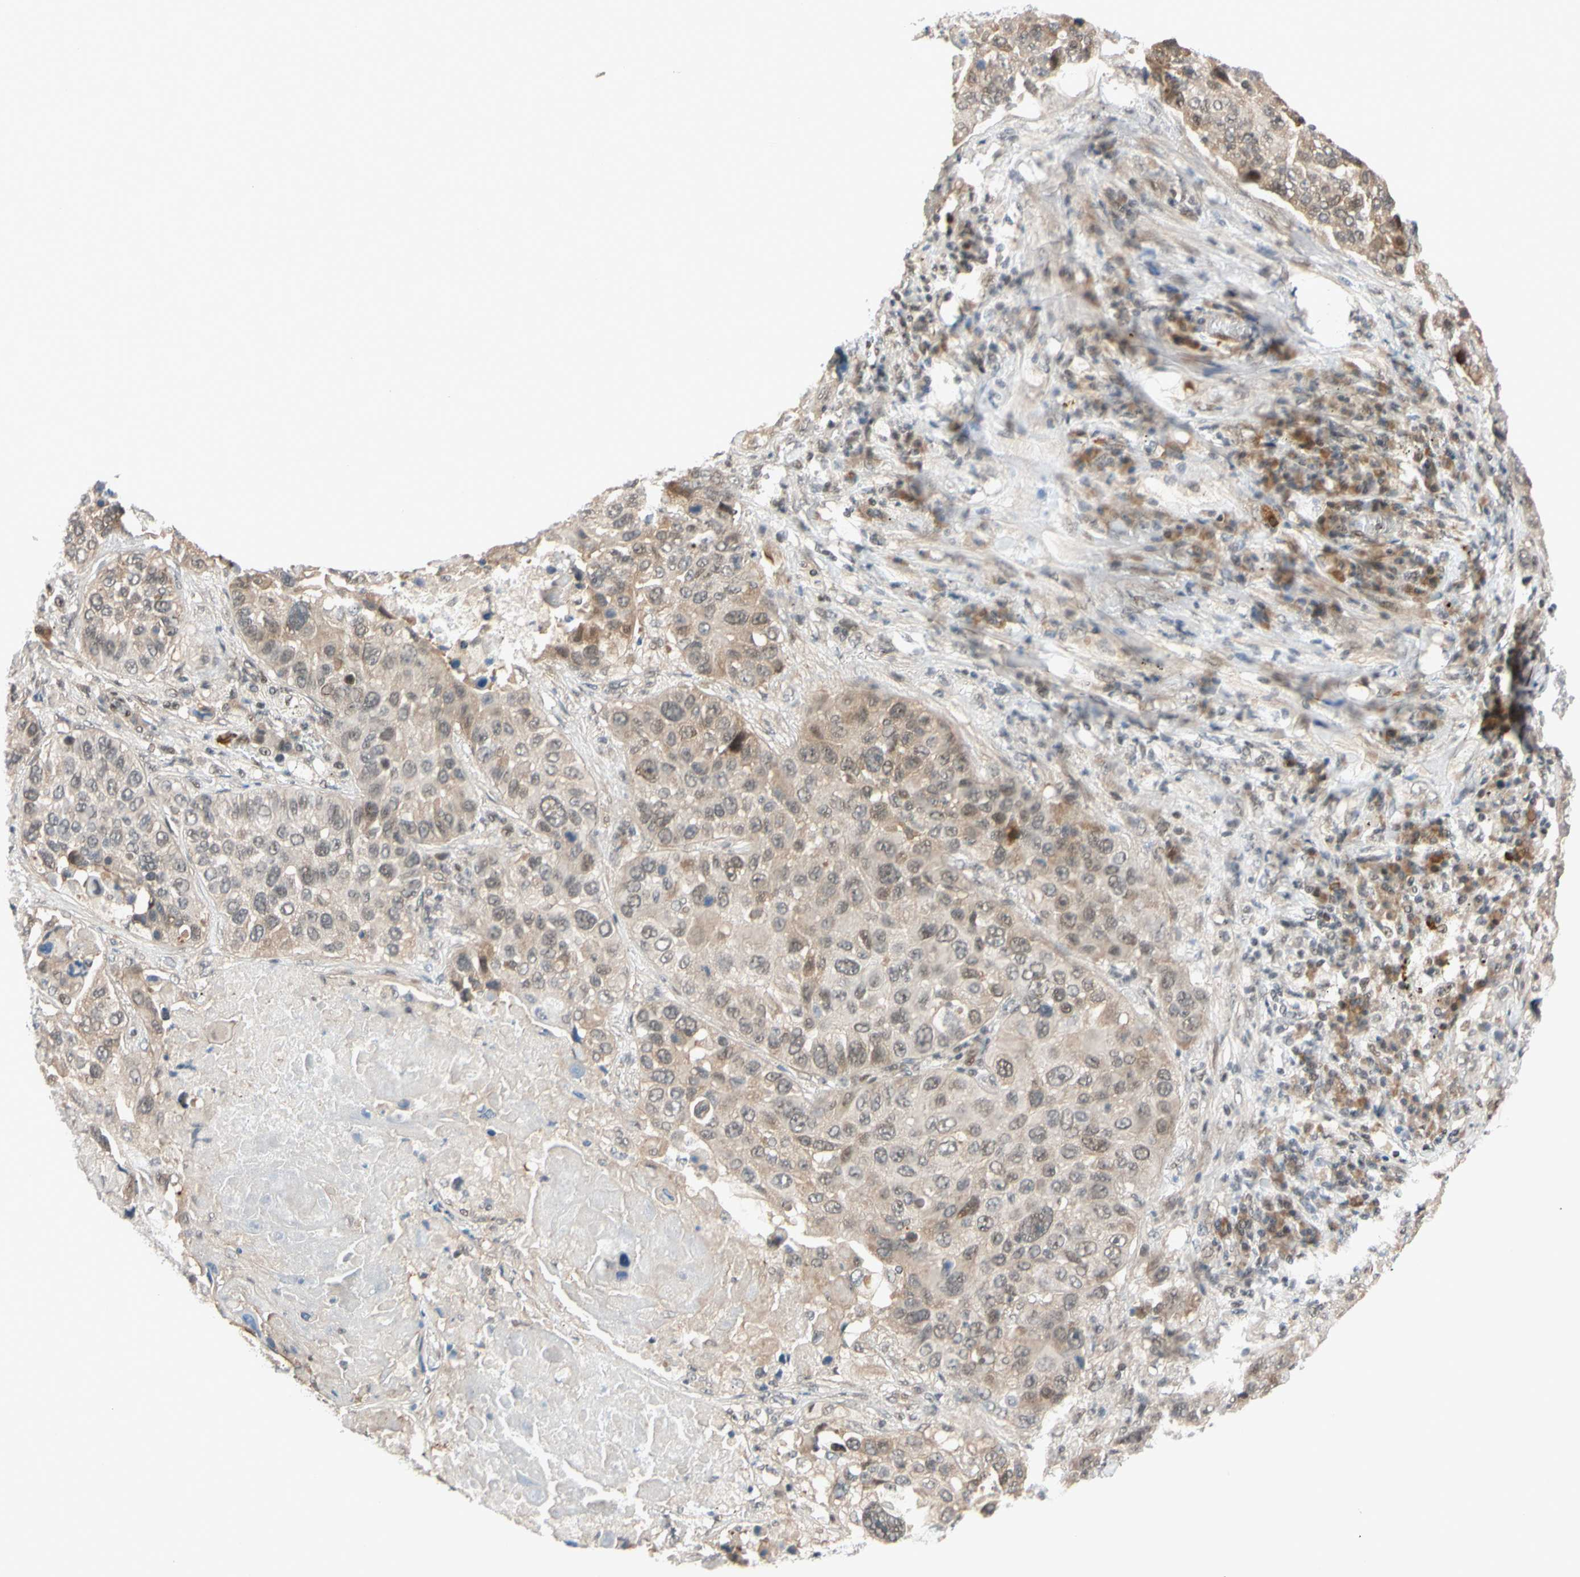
{"staining": {"intensity": "weak", "quantity": ">75%", "location": "cytoplasmic/membranous,nuclear"}, "tissue": "lung cancer", "cell_type": "Tumor cells", "image_type": "cancer", "snomed": [{"axis": "morphology", "description": "Squamous cell carcinoma, NOS"}, {"axis": "topography", "description": "Lung"}], "caption": "Immunohistochemical staining of lung cancer (squamous cell carcinoma) reveals low levels of weak cytoplasmic/membranous and nuclear staining in approximately >75% of tumor cells. (DAB (3,3'-diaminobenzidine) IHC with brightfield microscopy, high magnification).", "gene": "TAF4", "patient": {"sex": "male", "age": 57}}